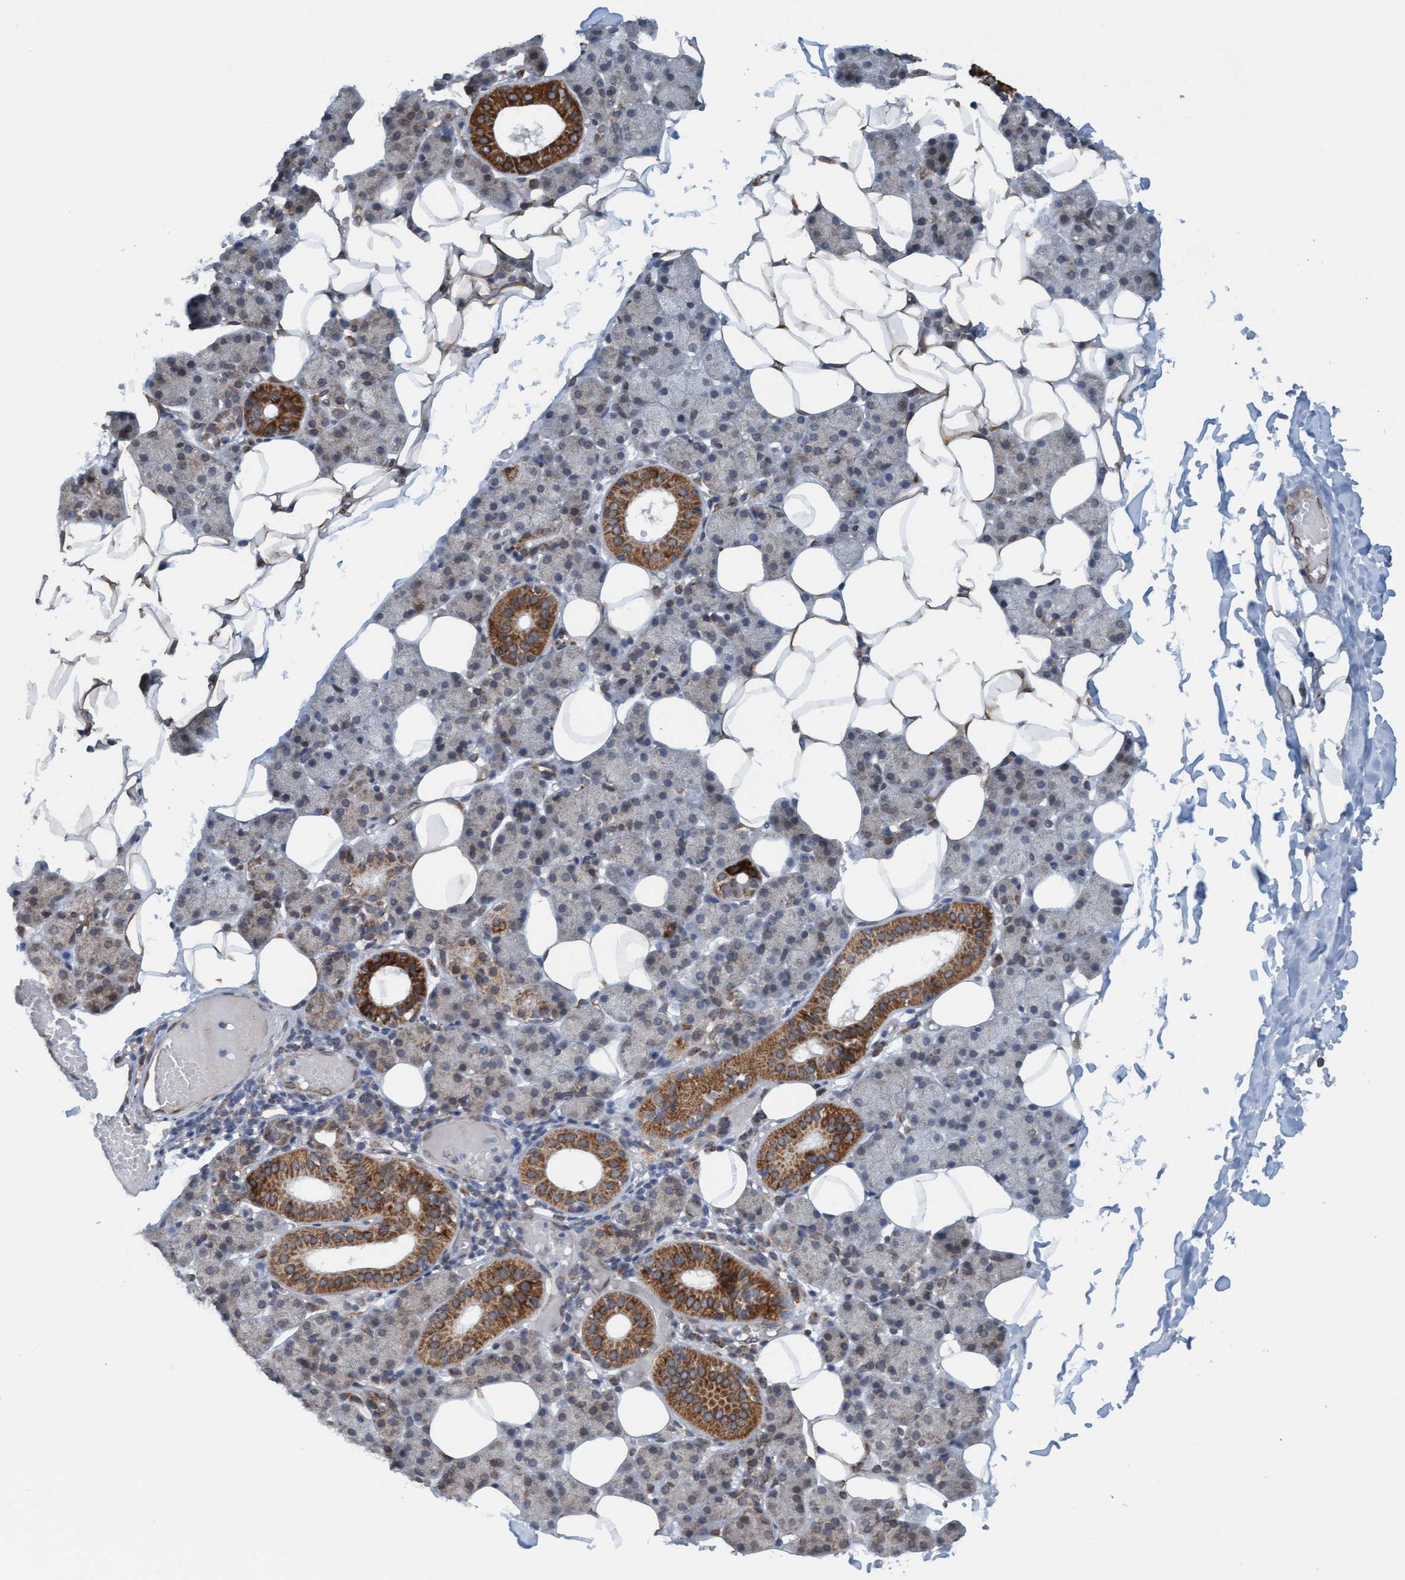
{"staining": {"intensity": "moderate", "quantity": "25%-75%", "location": "cytoplasmic/membranous"}, "tissue": "salivary gland", "cell_type": "Glandular cells", "image_type": "normal", "snomed": [{"axis": "morphology", "description": "Normal tissue, NOS"}, {"axis": "topography", "description": "Salivary gland"}], "caption": "The histopathology image shows immunohistochemical staining of benign salivary gland. There is moderate cytoplasmic/membranous staining is appreciated in about 25%-75% of glandular cells.", "gene": "MRPS23", "patient": {"sex": "female", "age": 33}}